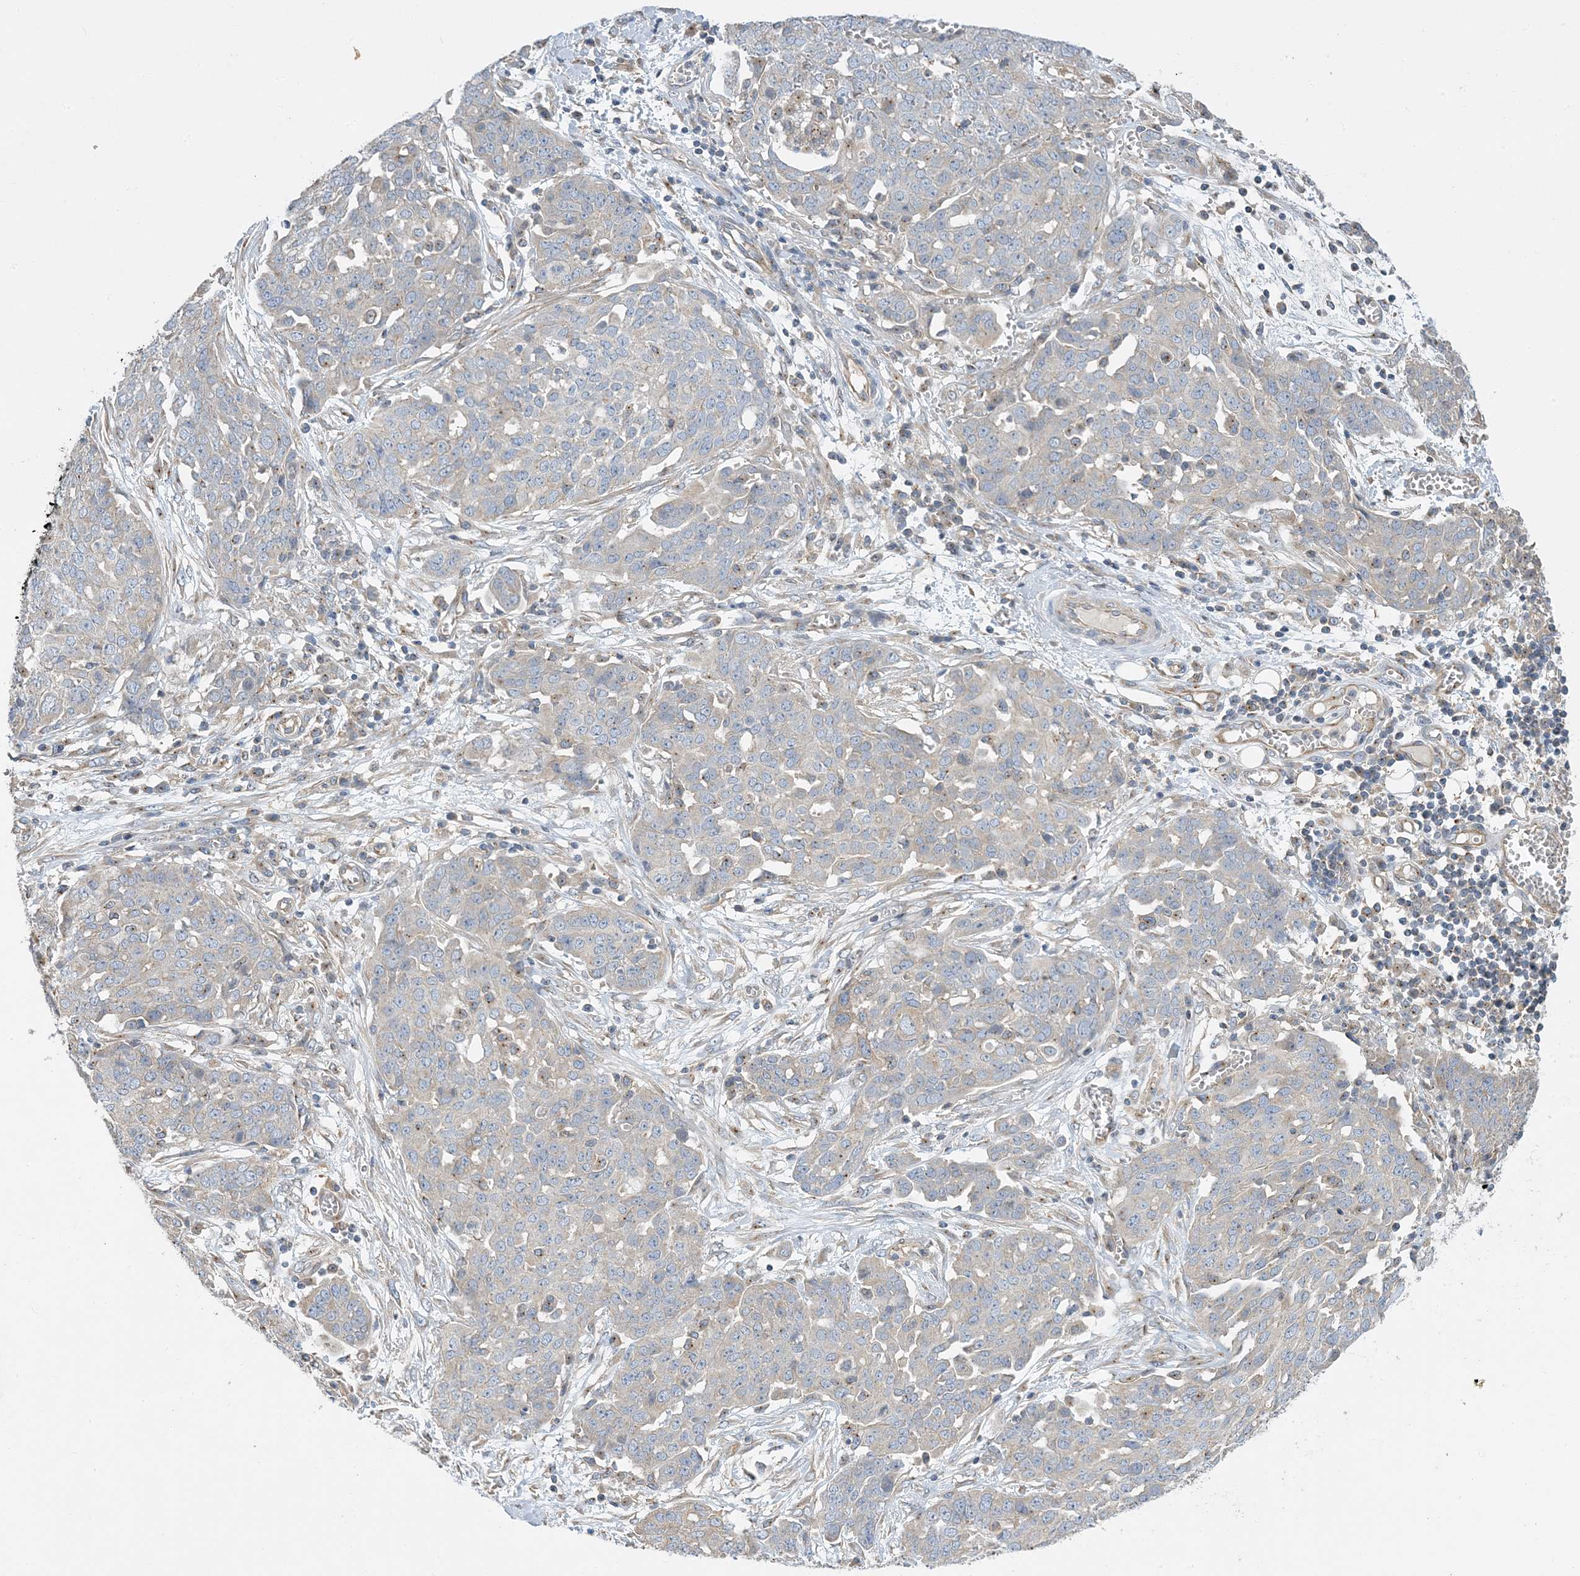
{"staining": {"intensity": "negative", "quantity": "none", "location": "none"}, "tissue": "ovarian cancer", "cell_type": "Tumor cells", "image_type": "cancer", "snomed": [{"axis": "morphology", "description": "Cystadenocarcinoma, serous, NOS"}, {"axis": "topography", "description": "Soft tissue"}, {"axis": "topography", "description": "Ovary"}], "caption": "Immunohistochemistry (IHC) of human ovarian cancer demonstrates no positivity in tumor cells.", "gene": "SIDT1", "patient": {"sex": "female", "age": 57}}